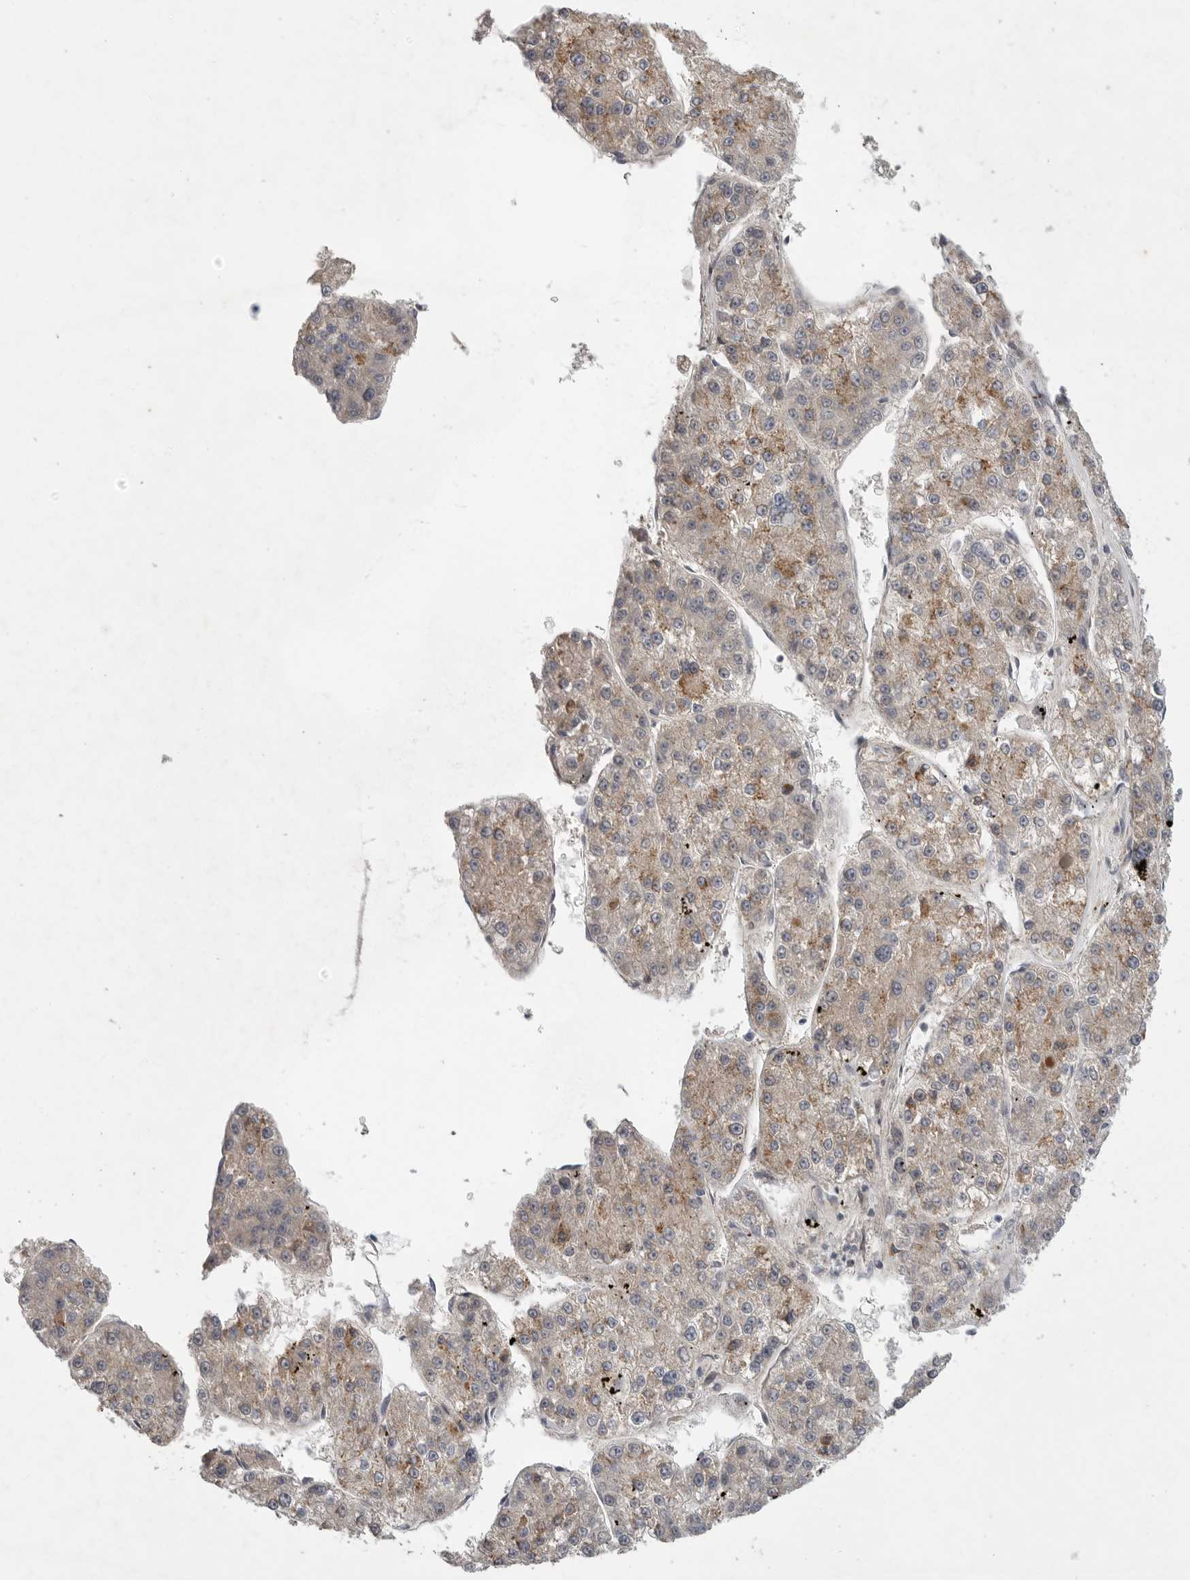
{"staining": {"intensity": "weak", "quantity": "25%-75%", "location": "cytoplasmic/membranous"}, "tissue": "liver cancer", "cell_type": "Tumor cells", "image_type": "cancer", "snomed": [{"axis": "morphology", "description": "Carcinoma, Hepatocellular, NOS"}, {"axis": "topography", "description": "Liver"}], "caption": "Immunohistochemistry (IHC) (DAB) staining of liver cancer (hepatocellular carcinoma) reveals weak cytoplasmic/membranous protein staining in about 25%-75% of tumor cells.", "gene": "FBXO43", "patient": {"sex": "female", "age": 73}}